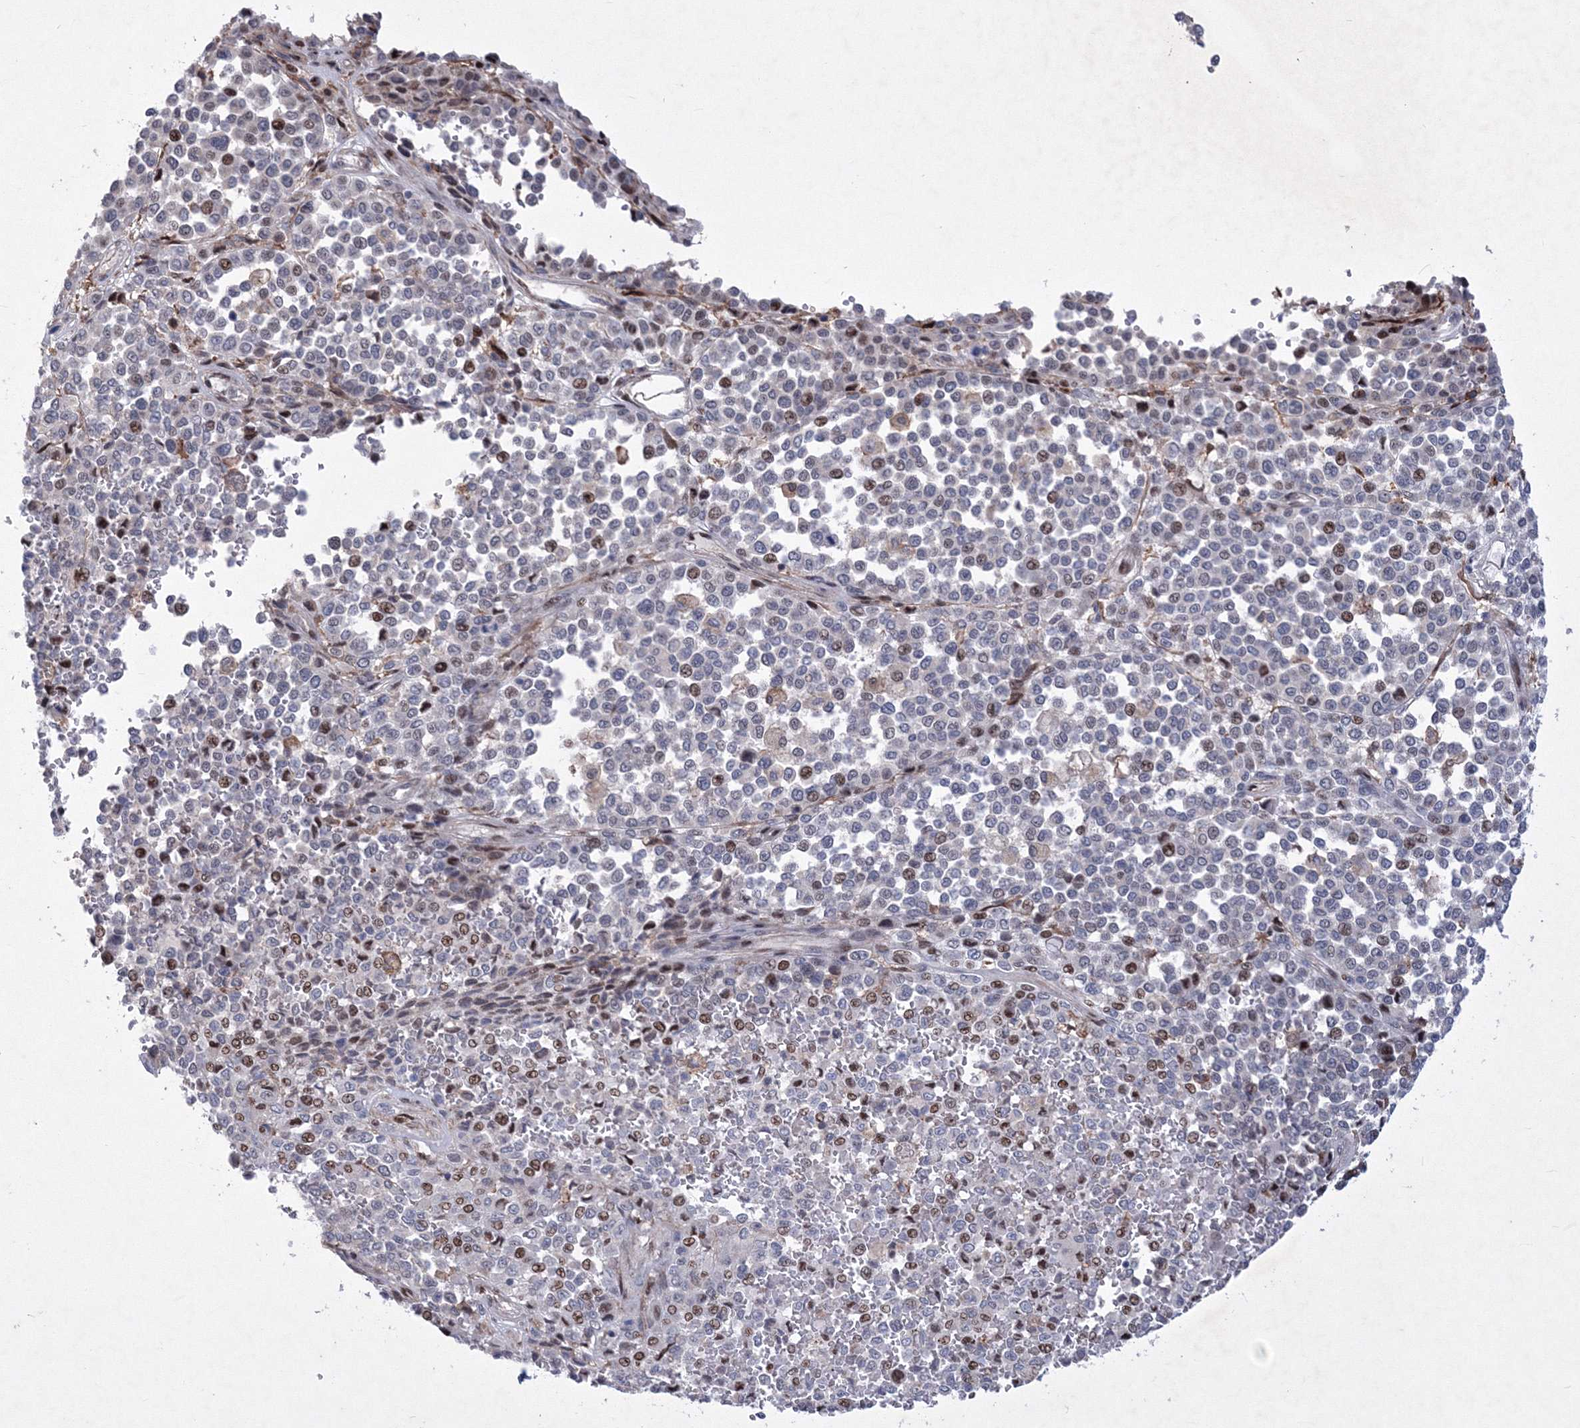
{"staining": {"intensity": "moderate", "quantity": "25%-75%", "location": "nuclear"}, "tissue": "melanoma", "cell_type": "Tumor cells", "image_type": "cancer", "snomed": [{"axis": "morphology", "description": "Malignant melanoma, Metastatic site"}, {"axis": "topography", "description": "Pancreas"}], "caption": "Moderate nuclear expression for a protein is seen in about 25%-75% of tumor cells of malignant melanoma (metastatic site) using immunohistochemistry (IHC).", "gene": "RNPEPL1", "patient": {"sex": "female", "age": 30}}